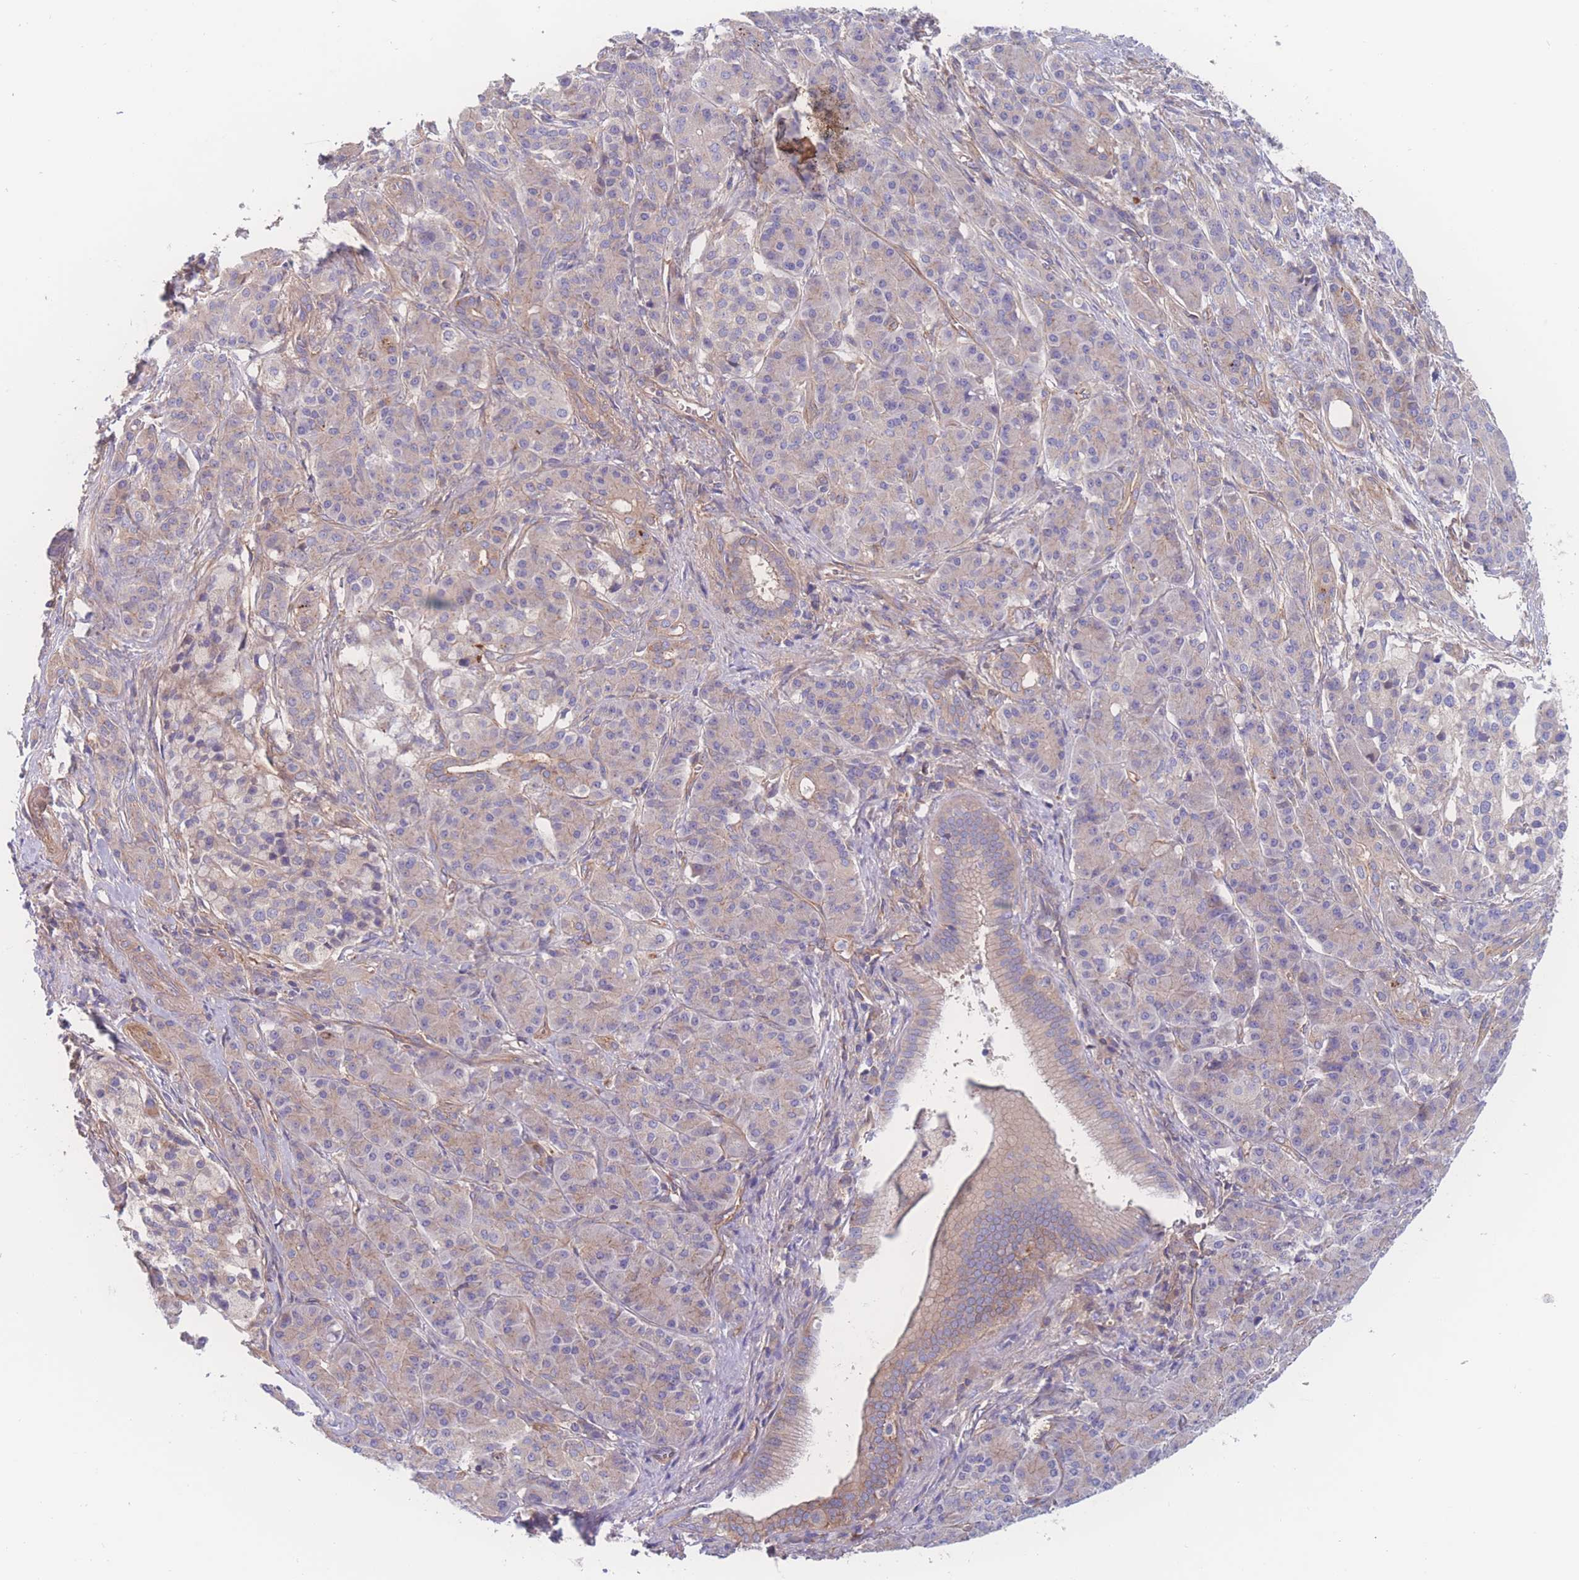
{"staining": {"intensity": "weak", "quantity": "25%-75%", "location": "cytoplasmic/membranous"}, "tissue": "pancreatic cancer", "cell_type": "Tumor cells", "image_type": "cancer", "snomed": [{"axis": "morphology", "description": "Adenocarcinoma, NOS"}, {"axis": "topography", "description": "Pancreas"}], "caption": "High-power microscopy captured an immunohistochemistry (IHC) image of pancreatic cancer (adenocarcinoma), revealing weak cytoplasmic/membranous positivity in about 25%-75% of tumor cells.", "gene": "CFAP97", "patient": {"sex": "male", "age": 57}}